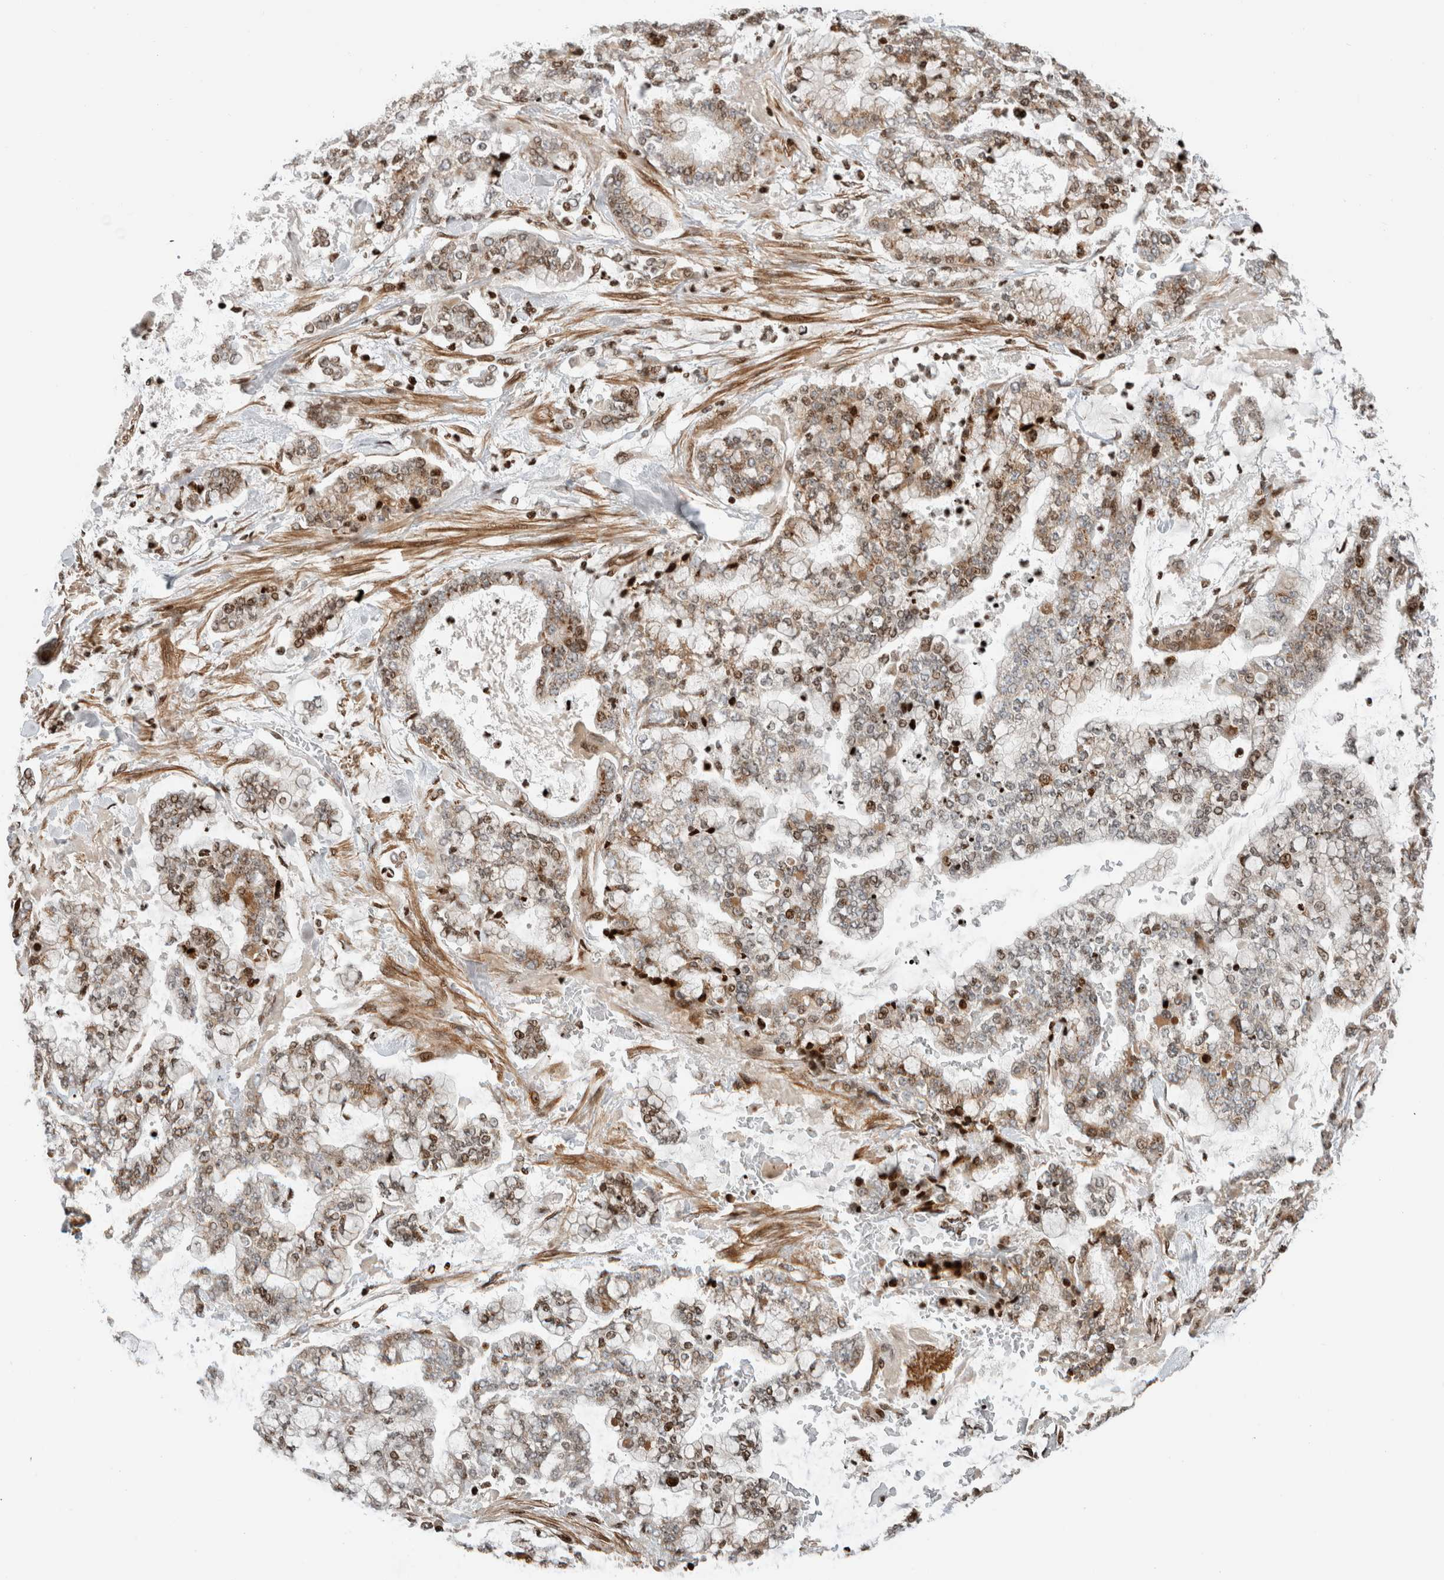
{"staining": {"intensity": "moderate", "quantity": "25%-75%", "location": "nuclear"}, "tissue": "stomach cancer", "cell_type": "Tumor cells", "image_type": "cancer", "snomed": [{"axis": "morphology", "description": "Normal tissue, NOS"}, {"axis": "morphology", "description": "Adenocarcinoma, NOS"}, {"axis": "topography", "description": "Stomach, upper"}, {"axis": "topography", "description": "Stomach"}], "caption": "Immunohistochemical staining of human adenocarcinoma (stomach) exhibits medium levels of moderate nuclear expression in about 25%-75% of tumor cells.", "gene": "GINS4", "patient": {"sex": "male", "age": 76}}